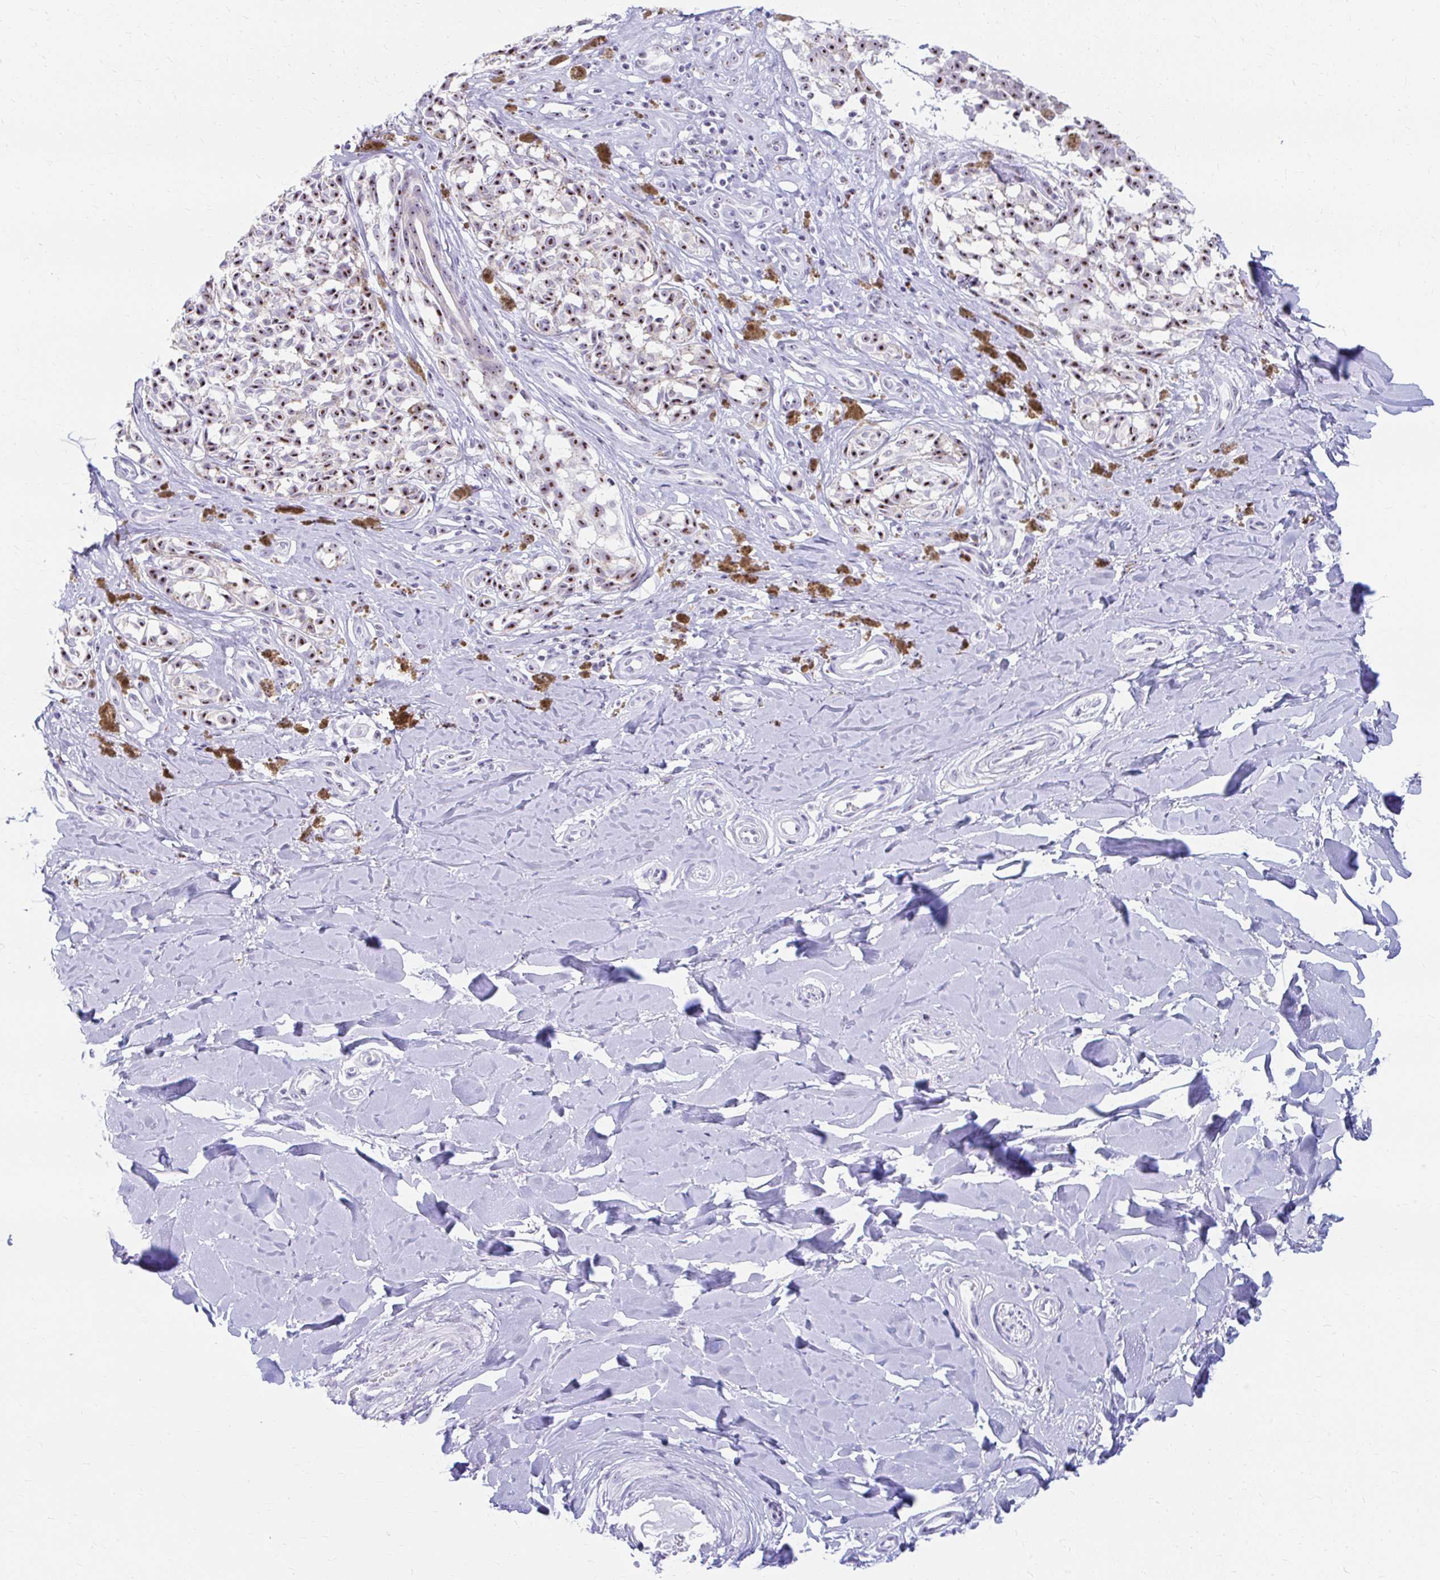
{"staining": {"intensity": "moderate", "quantity": ">75%", "location": "nuclear"}, "tissue": "melanoma", "cell_type": "Tumor cells", "image_type": "cancer", "snomed": [{"axis": "morphology", "description": "Malignant melanoma, NOS"}, {"axis": "topography", "description": "Skin"}], "caption": "Melanoma stained for a protein (brown) exhibits moderate nuclear positive expression in approximately >75% of tumor cells.", "gene": "FTSJ3", "patient": {"sex": "female", "age": 65}}